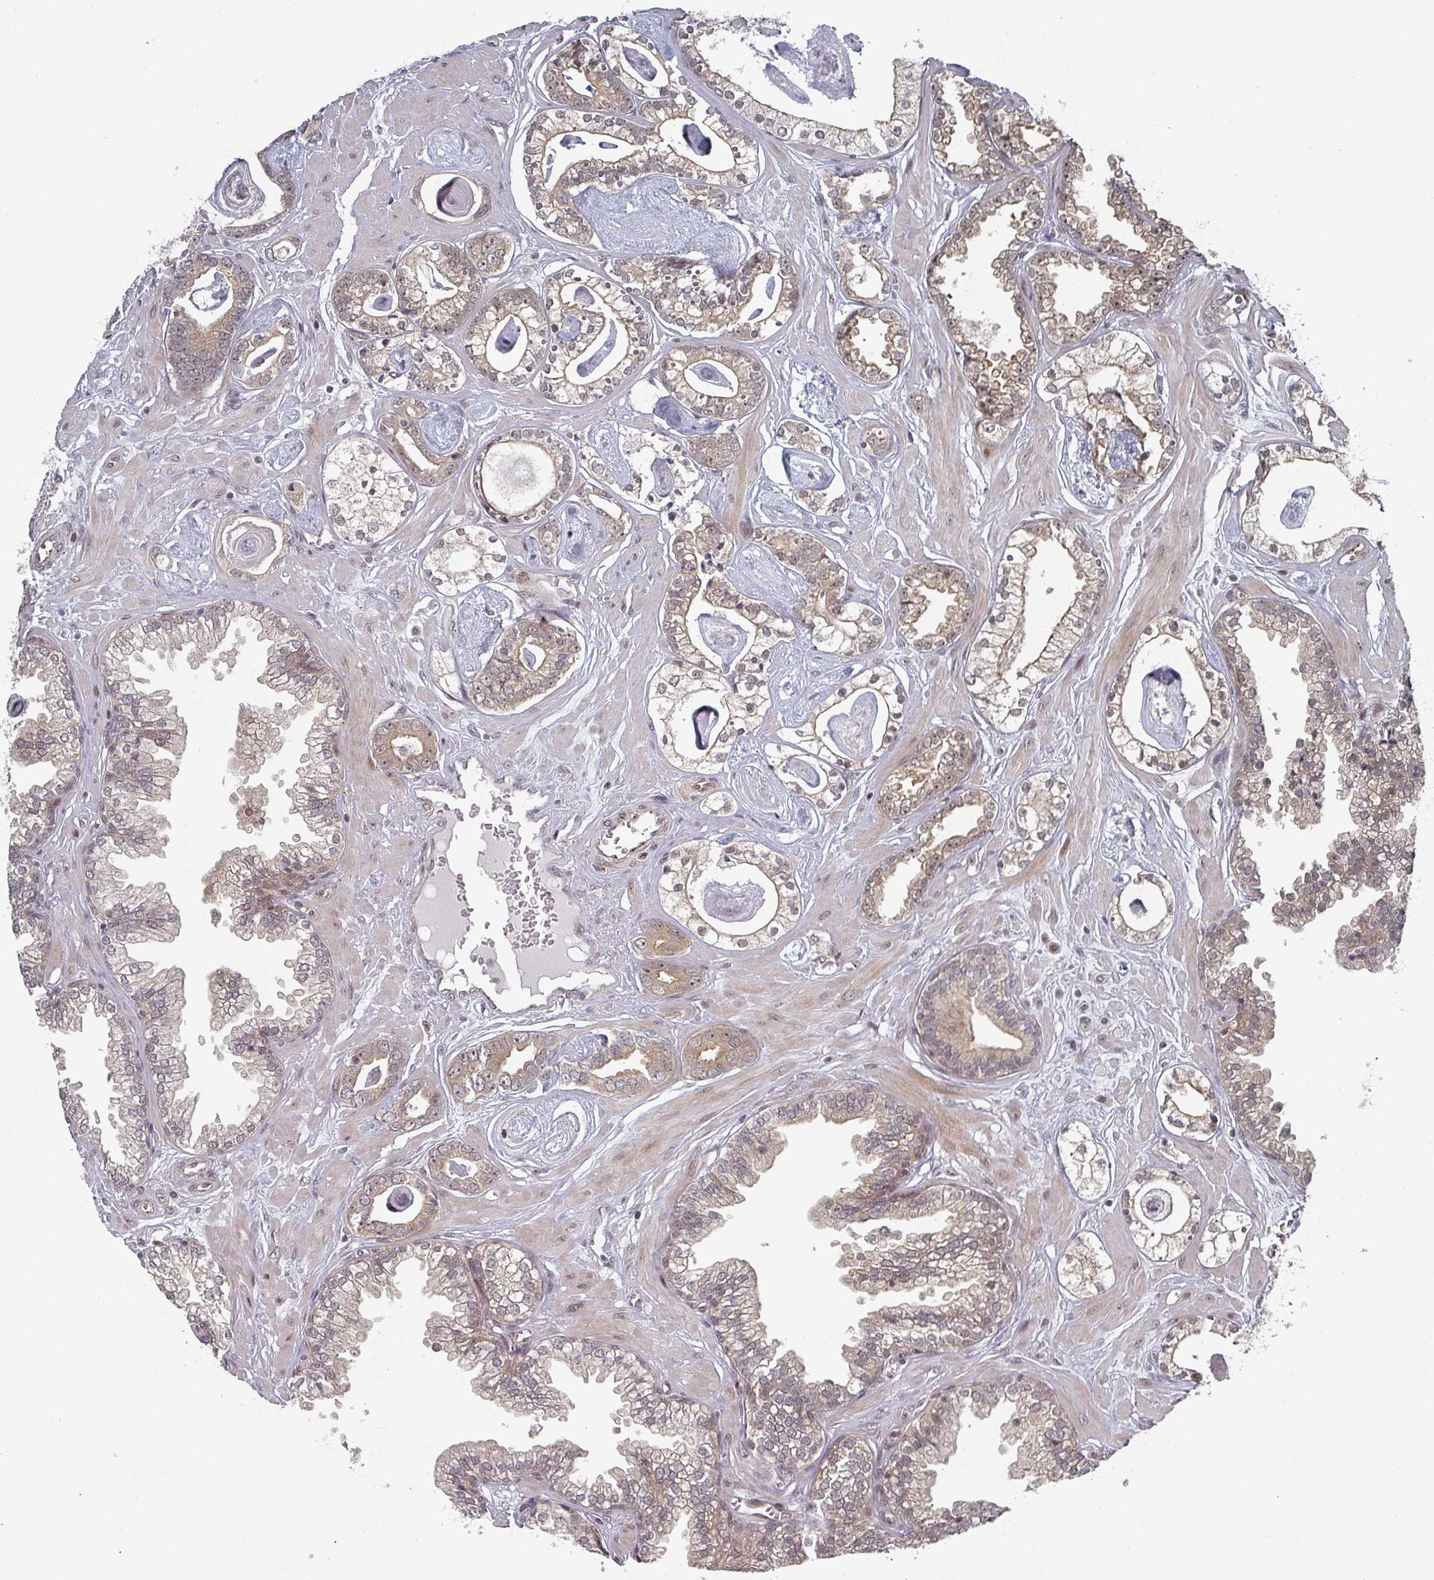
{"staining": {"intensity": "moderate", "quantity": ">75%", "location": "cytoplasmic/membranous,nuclear"}, "tissue": "prostate cancer", "cell_type": "Tumor cells", "image_type": "cancer", "snomed": [{"axis": "morphology", "description": "Adenocarcinoma, Low grade"}, {"axis": "topography", "description": "Prostate"}], "caption": "Protein staining demonstrates moderate cytoplasmic/membranous and nuclear staining in about >75% of tumor cells in adenocarcinoma (low-grade) (prostate). (brown staining indicates protein expression, while blue staining denotes nuclei).", "gene": "KIF1C", "patient": {"sex": "male", "age": 60}}